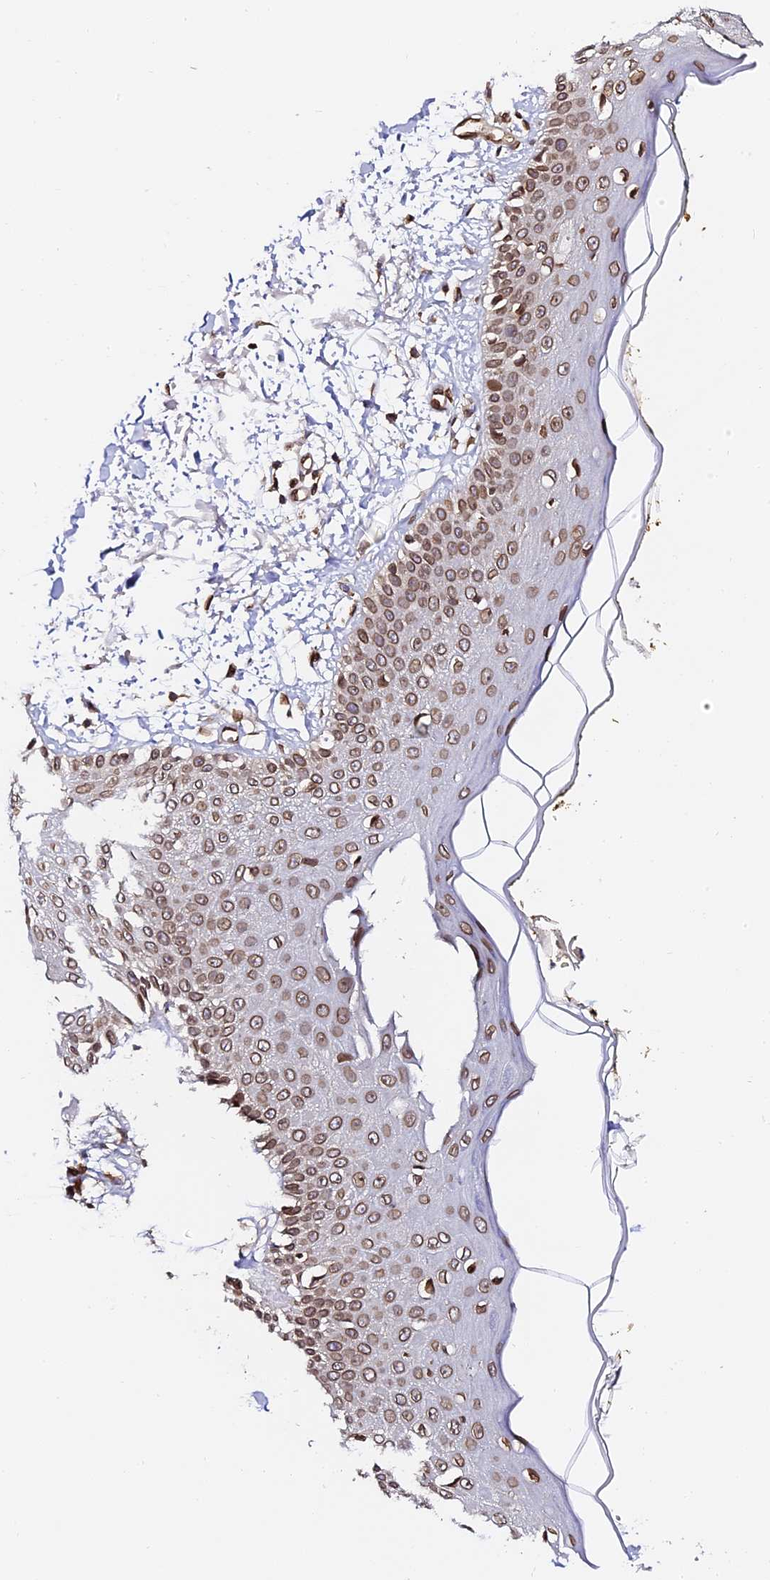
{"staining": {"intensity": "moderate", "quantity": "25%-75%", "location": "cytoplasmic/membranous"}, "tissue": "skin", "cell_type": "Fibroblasts", "image_type": "normal", "snomed": [{"axis": "morphology", "description": "Normal tissue, NOS"}, {"axis": "morphology", "description": "Squamous cell carcinoma, NOS"}, {"axis": "topography", "description": "Skin"}, {"axis": "topography", "description": "Peripheral nerve tissue"}], "caption": "An image of skin stained for a protein demonstrates moderate cytoplasmic/membranous brown staining in fibroblasts. The staining is performed using DAB brown chromogen to label protein expression. The nuclei are counter-stained blue using hematoxylin.", "gene": "ANAPC5", "patient": {"sex": "male", "age": 83}}